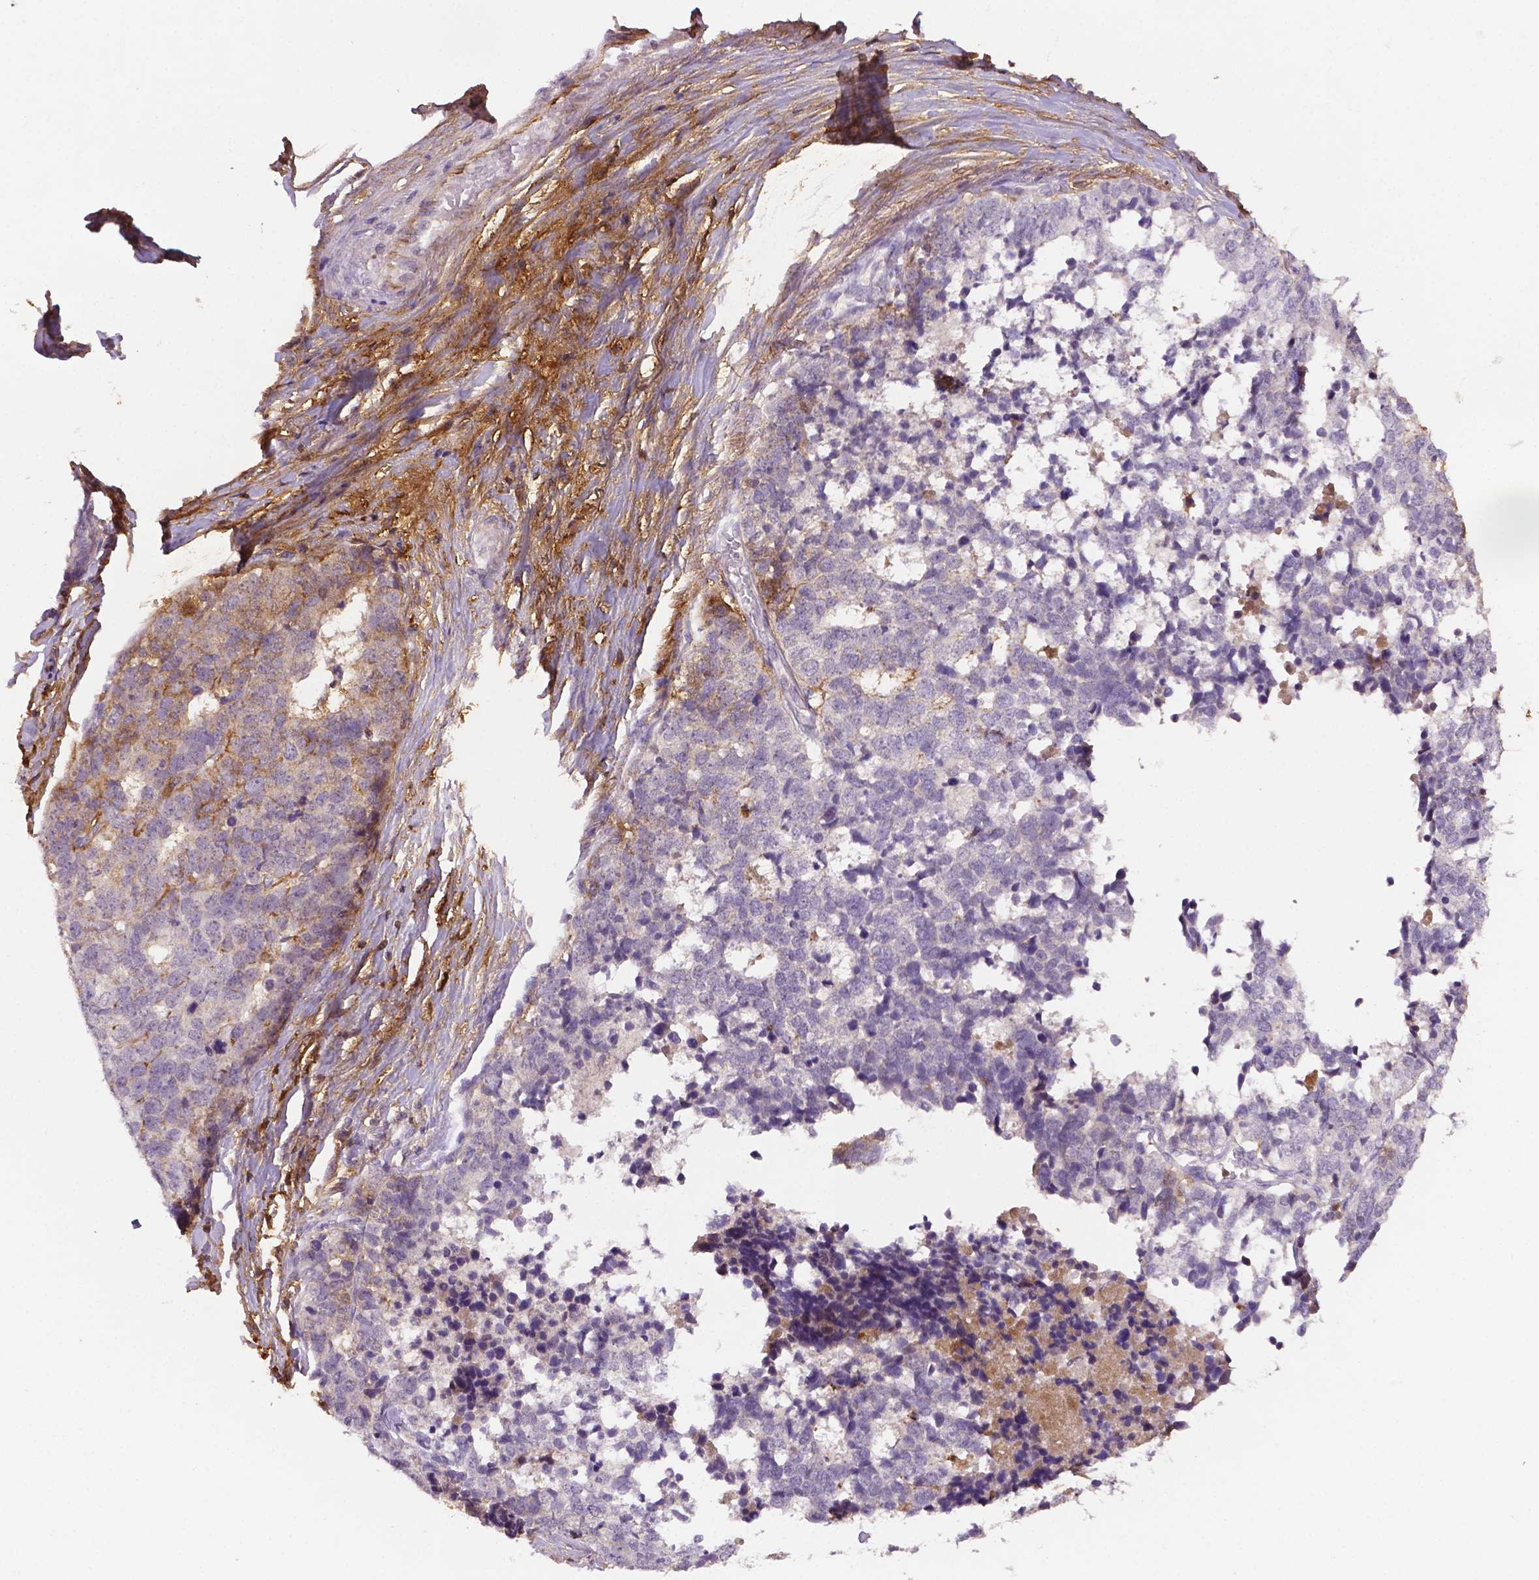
{"staining": {"intensity": "negative", "quantity": "none", "location": "none"}, "tissue": "stomach cancer", "cell_type": "Tumor cells", "image_type": "cancer", "snomed": [{"axis": "morphology", "description": "Adenocarcinoma, NOS"}, {"axis": "topography", "description": "Stomach"}], "caption": "This is an immunohistochemistry micrograph of human adenocarcinoma (stomach). There is no expression in tumor cells.", "gene": "FBLN1", "patient": {"sex": "male", "age": 69}}